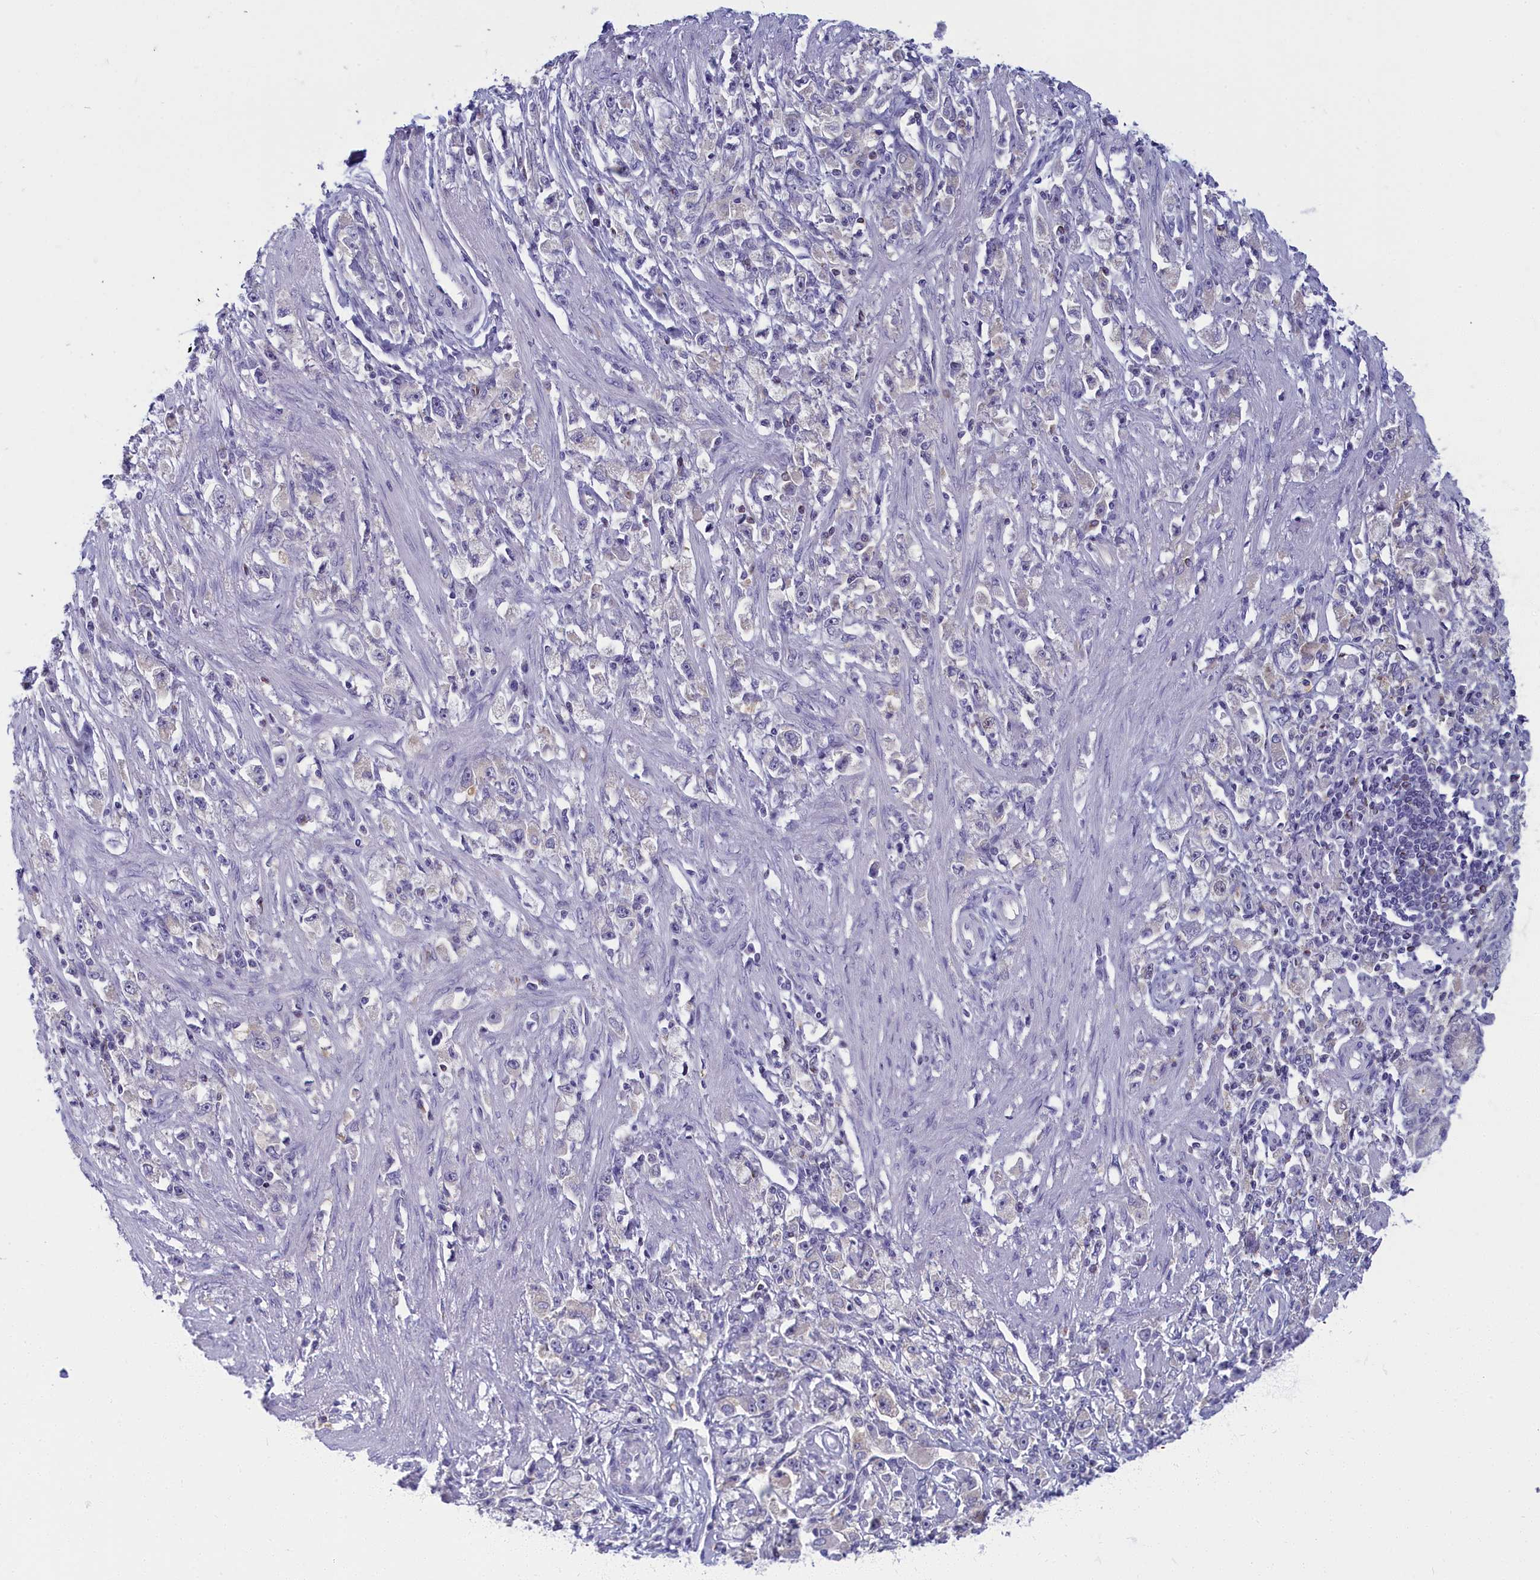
{"staining": {"intensity": "negative", "quantity": "none", "location": "none"}, "tissue": "stomach cancer", "cell_type": "Tumor cells", "image_type": "cancer", "snomed": [{"axis": "morphology", "description": "Adenocarcinoma, NOS"}, {"axis": "topography", "description": "Stomach"}], "caption": "Human stomach adenocarcinoma stained for a protein using immunohistochemistry (IHC) reveals no staining in tumor cells.", "gene": "NOL10", "patient": {"sex": "female", "age": 59}}